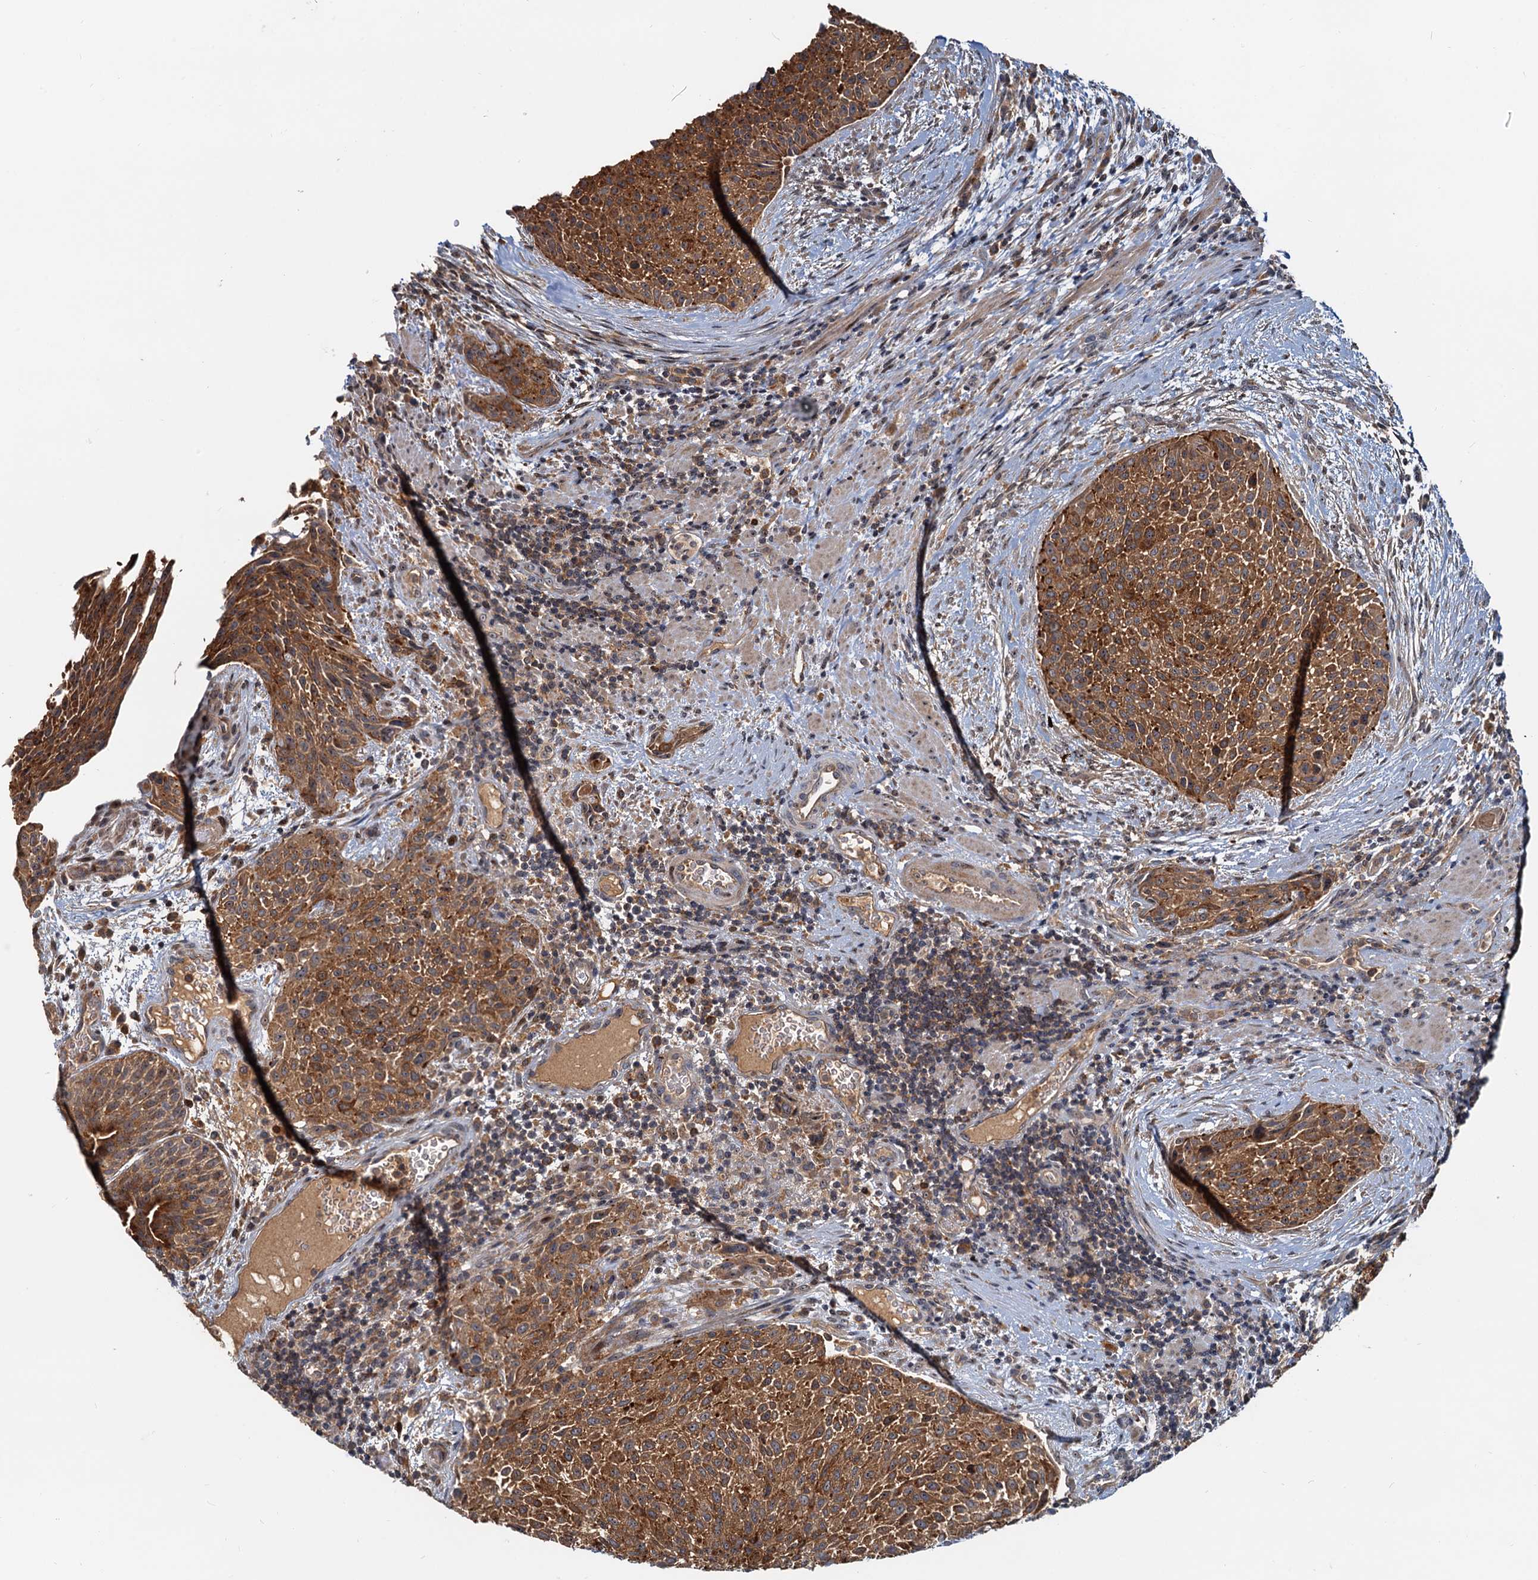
{"staining": {"intensity": "moderate", "quantity": ">75%", "location": "cytoplasmic/membranous"}, "tissue": "urothelial cancer", "cell_type": "Tumor cells", "image_type": "cancer", "snomed": [{"axis": "morphology", "description": "Normal tissue, NOS"}, {"axis": "morphology", "description": "Urothelial carcinoma, NOS"}, {"axis": "topography", "description": "Urinary bladder"}, {"axis": "topography", "description": "Peripheral nerve tissue"}], "caption": "There is medium levels of moderate cytoplasmic/membranous expression in tumor cells of transitional cell carcinoma, as demonstrated by immunohistochemical staining (brown color).", "gene": "TOLLIP", "patient": {"sex": "male", "age": 35}}